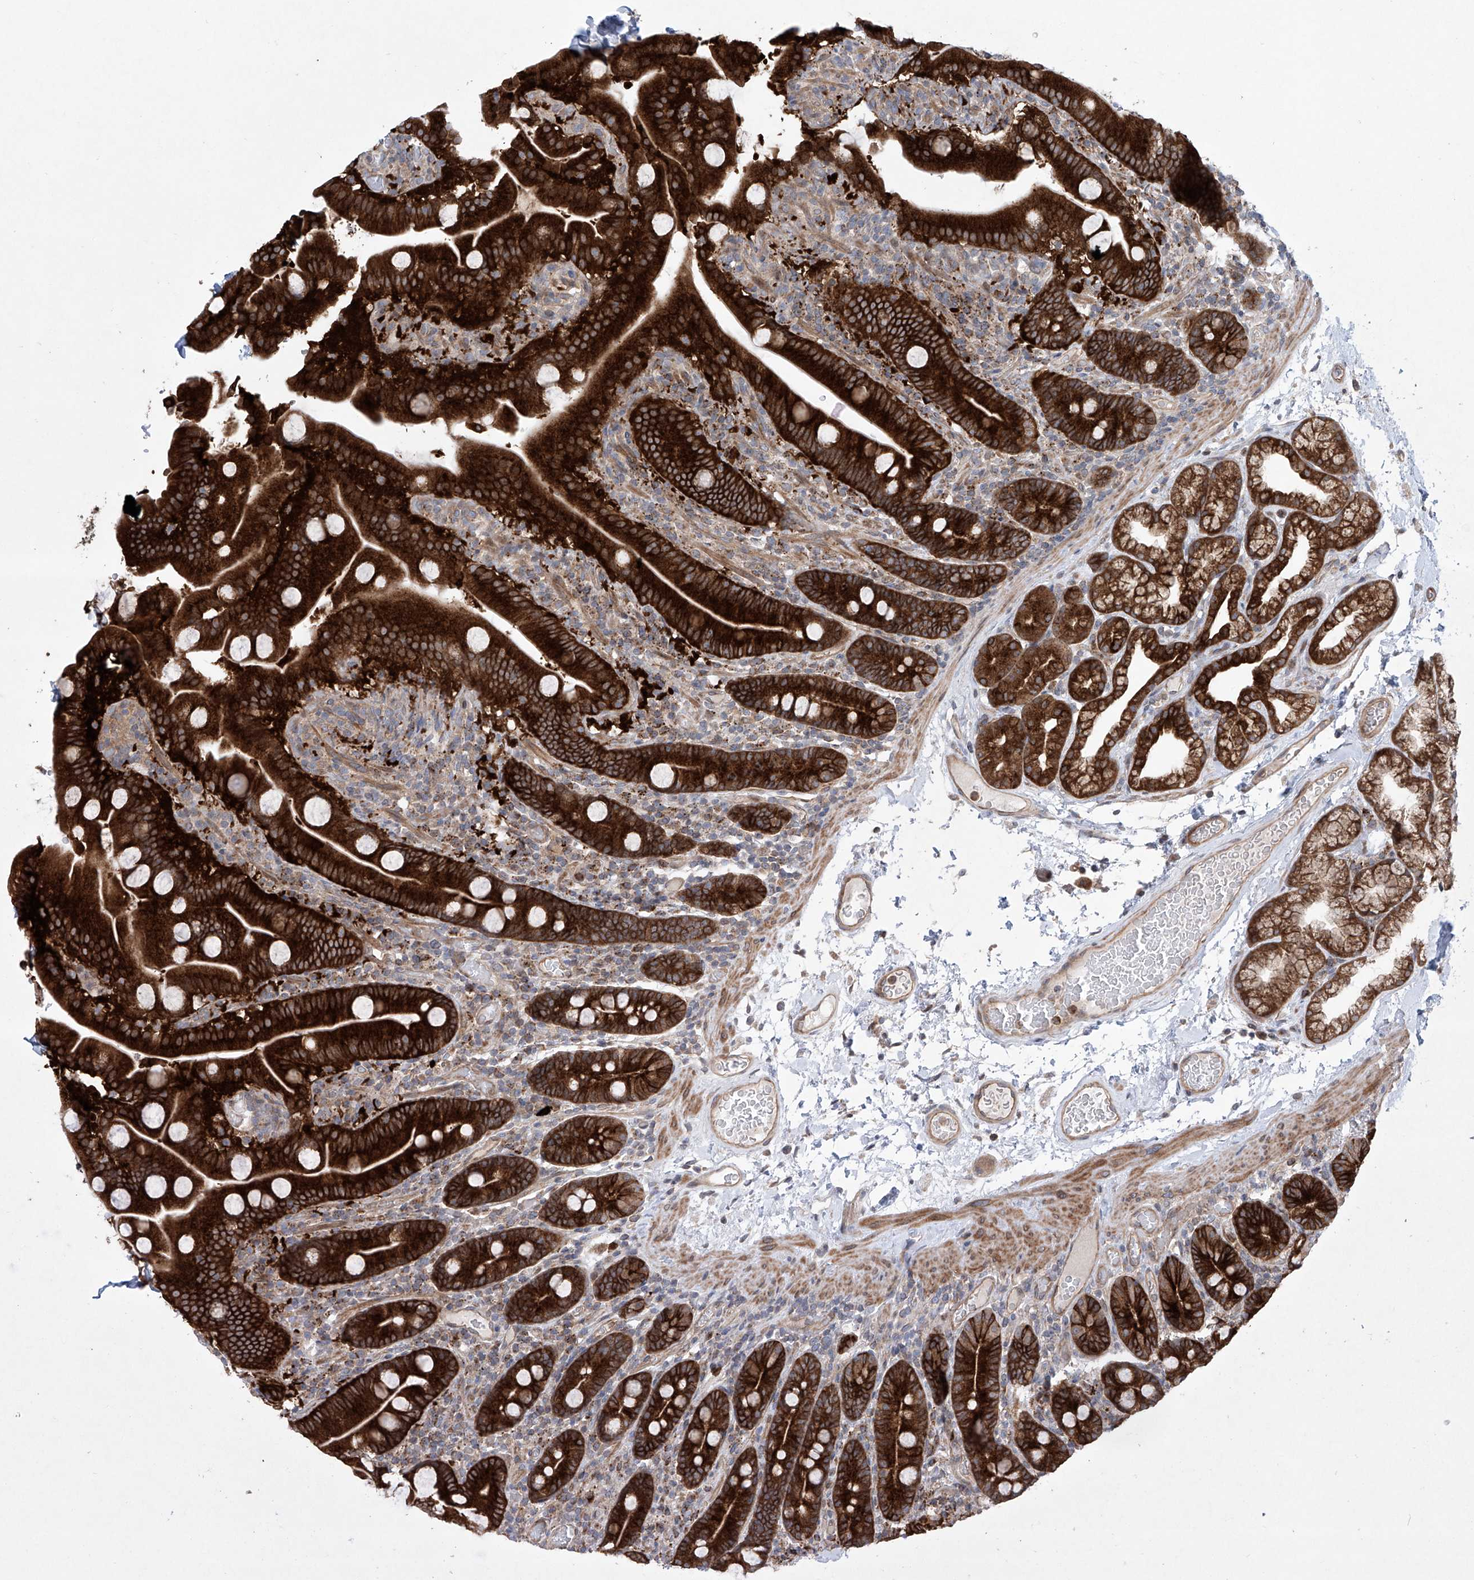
{"staining": {"intensity": "strong", "quantity": ">75%", "location": "cytoplasmic/membranous"}, "tissue": "duodenum", "cell_type": "Glandular cells", "image_type": "normal", "snomed": [{"axis": "morphology", "description": "Normal tissue, NOS"}, {"axis": "topography", "description": "Duodenum"}], "caption": "Strong cytoplasmic/membranous protein expression is seen in approximately >75% of glandular cells in duodenum. Ihc stains the protein of interest in brown and the nuclei are stained blue.", "gene": "KLC4", "patient": {"sex": "male", "age": 55}}